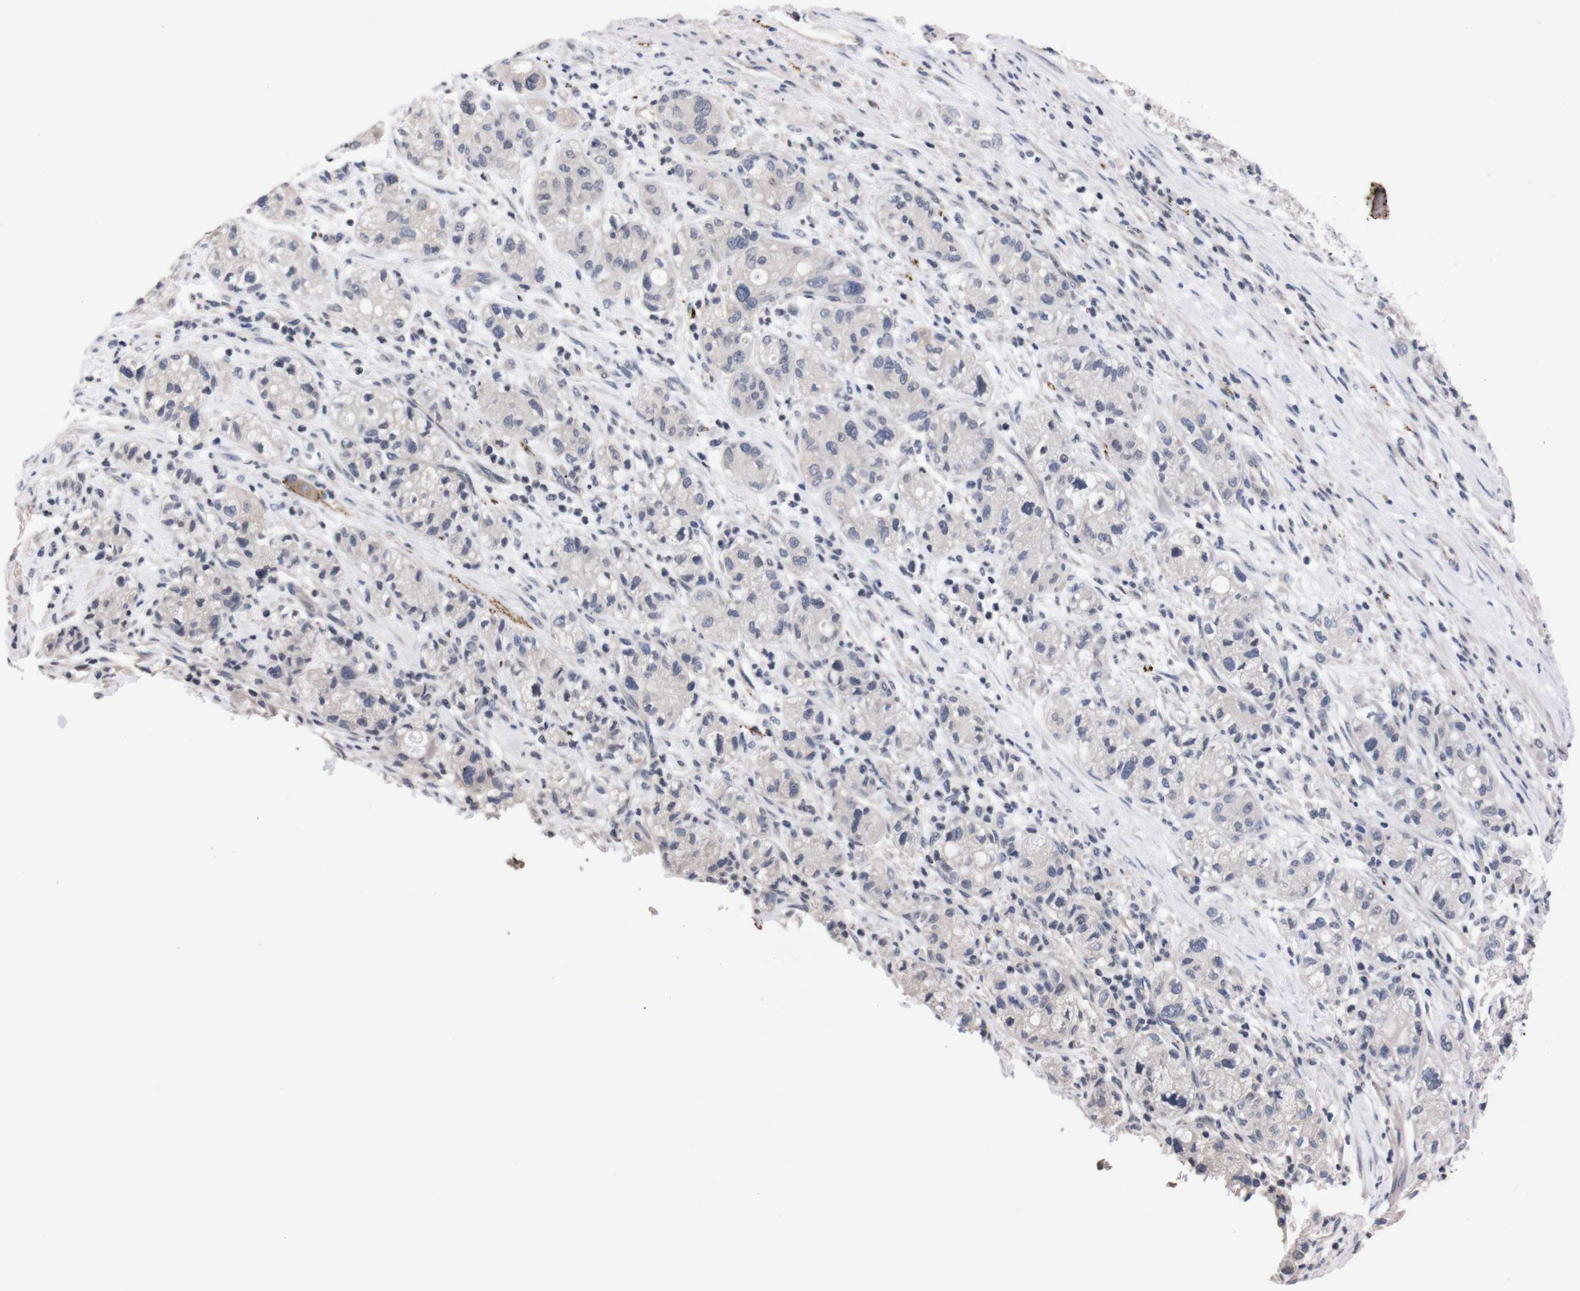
{"staining": {"intensity": "negative", "quantity": "none", "location": "none"}, "tissue": "pancreatic cancer", "cell_type": "Tumor cells", "image_type": "cancer", "snomed": [{"axis": "morphology", "description": "Adenocarcinoma, NOS"}, {"axis": "topography", "description": "Pancreas"}], "caption": "Adenocarcinoma (pancreatic) was stained to show a protein in brown. There is no significant staining in tumor cells.", "gene": "TNFRSF21", "patient": {"sex": "female", "age": 78}}